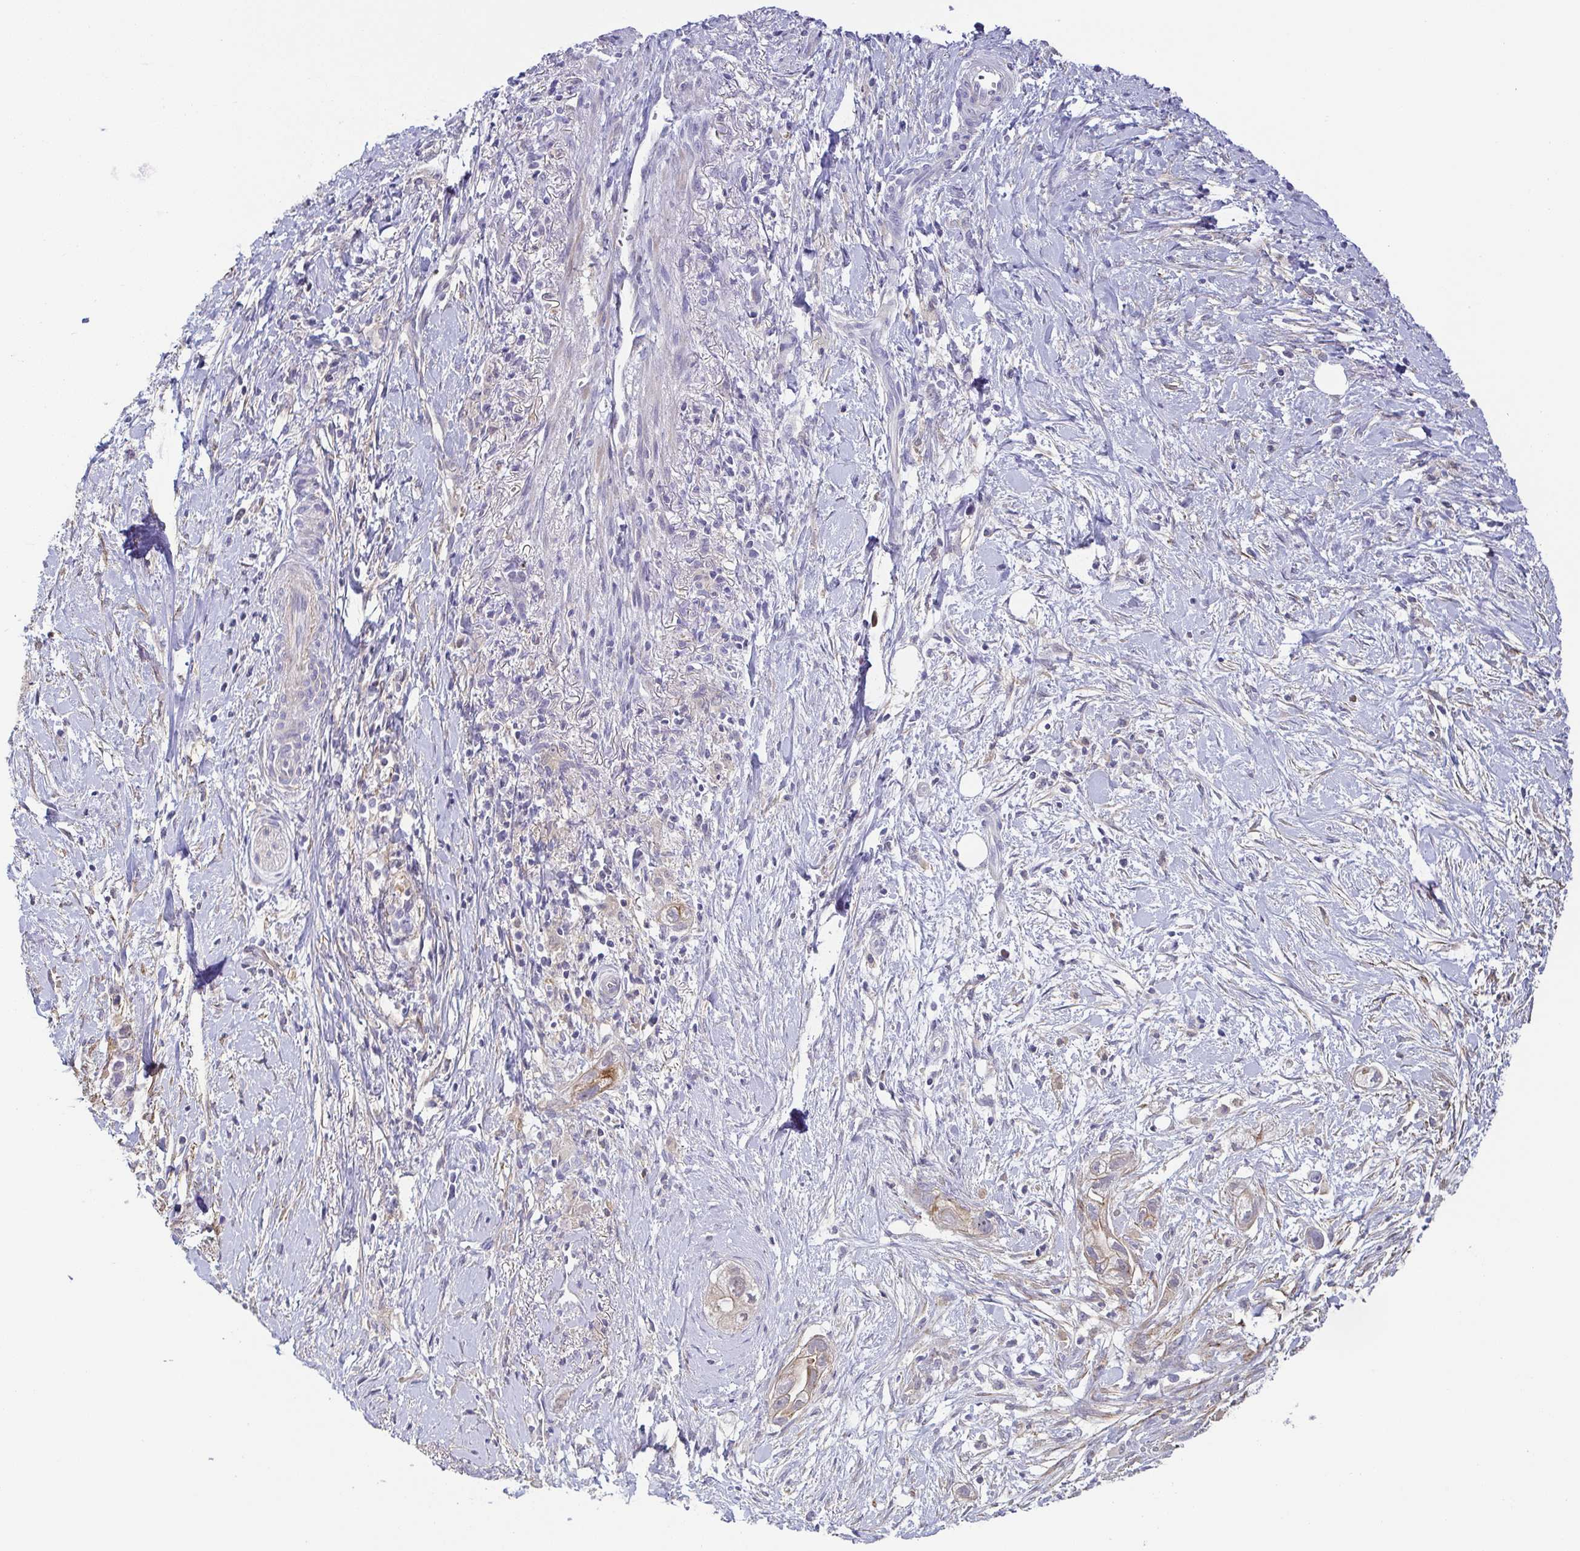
{"staining": {"intensity": "weak", "quantity": "<25%", "location": "cytoplasmic/membranous"}, "tissue": "pancreatic cancer", "cell_type": "Tumor cells", "image_type": "cancer", "snomed": [{"axis": "morphology", "description": "Adenocarcinoma, NOS"}, {"axis": "topography", "description": "Pancreas"}], "caption": "This is a micrograph of IHC staining of pancreatic adenocarcinoma, which shows no staining in tumor cells.", "gene": "RNASE7", "patient": {"sex": "male", "age": 70}}